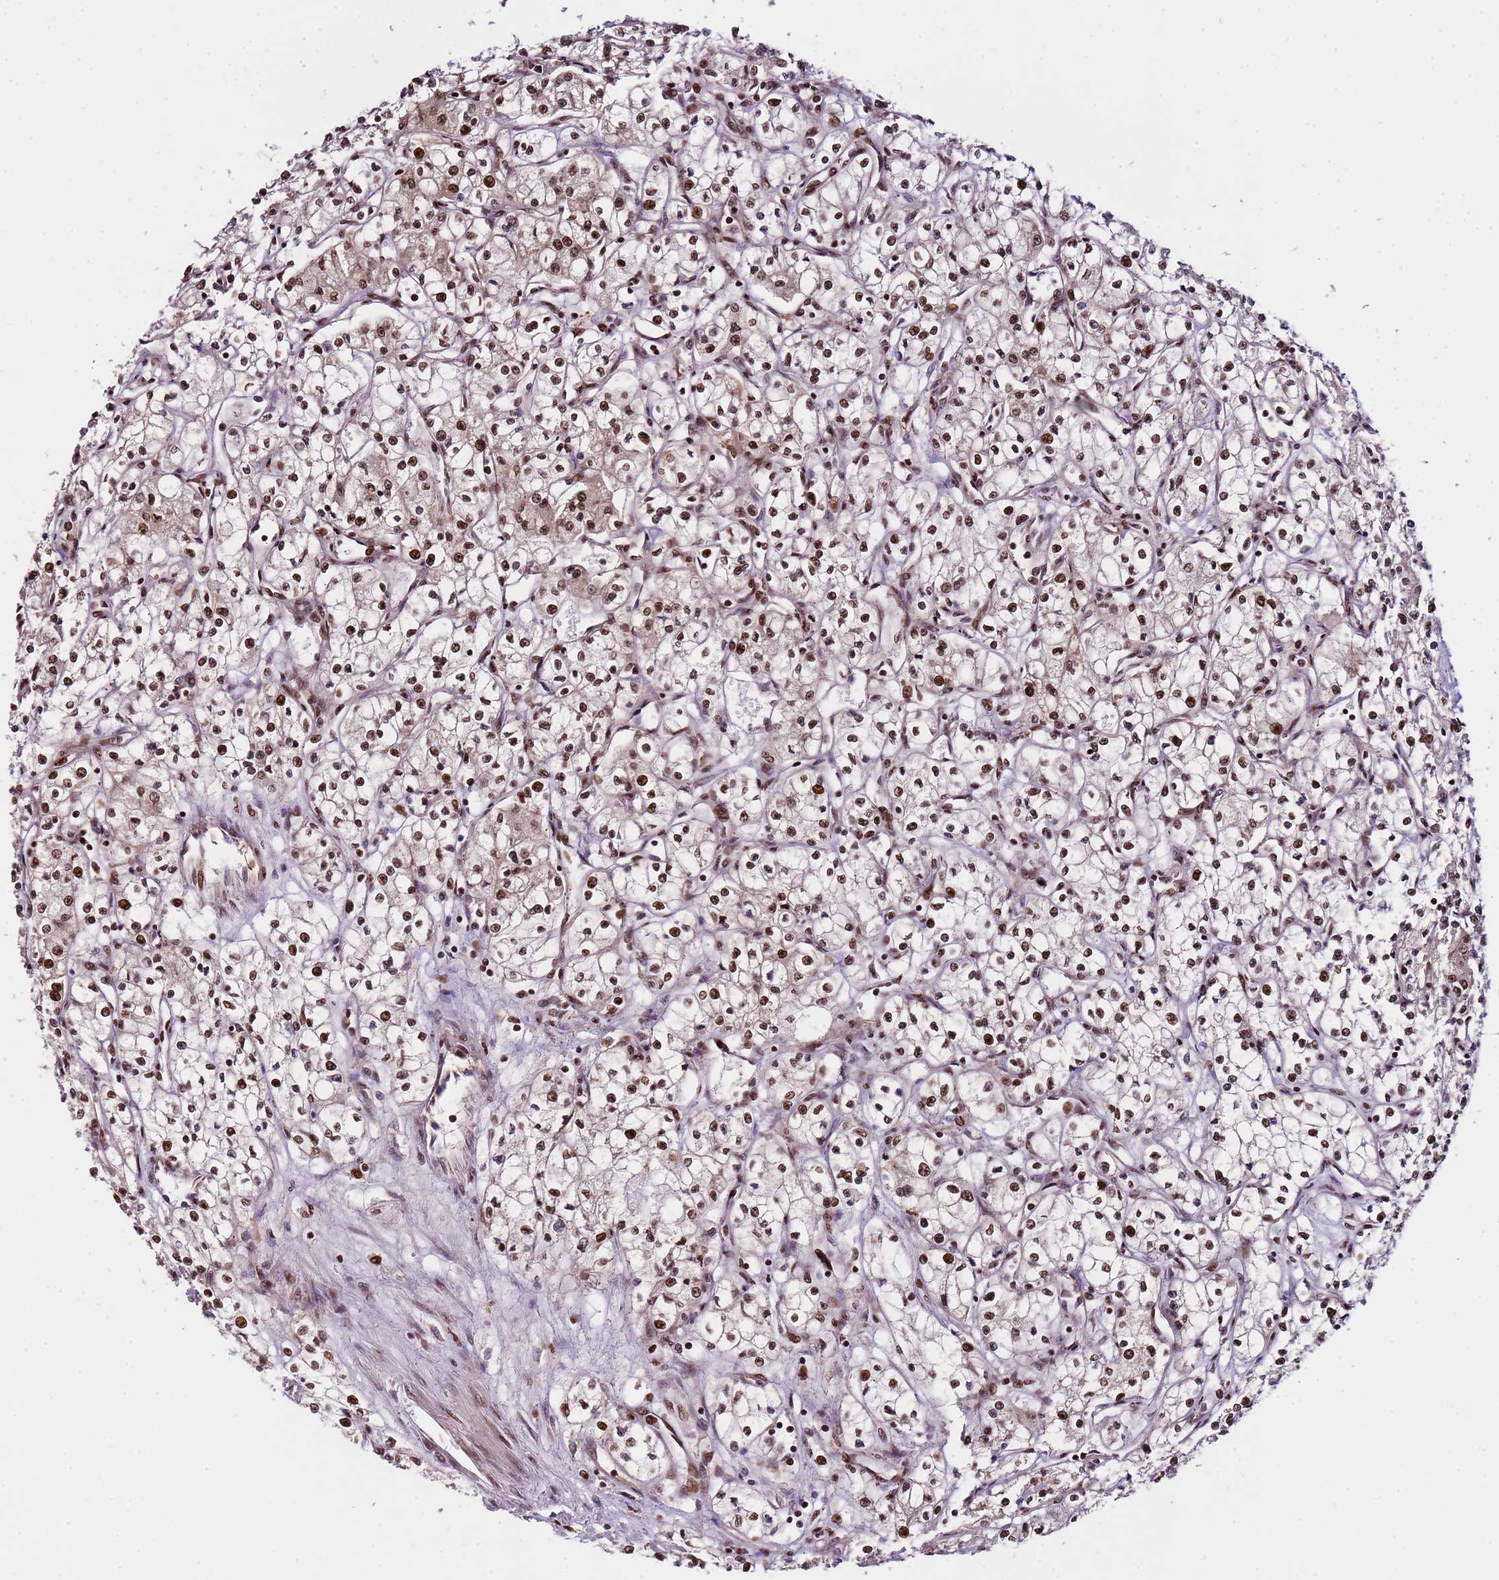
{"staining": {"intensity": "strong", "quantity": ">75%", "location": "nuclear"}, "tissue": "renal cancer", "cell_type": "Tumor cells", "image_type": "cancer", "snomed": [{"axis": "morphology", "description": "Adenocarcinoma, NOS"}, {"axis": "topography", "description": "Kidney"}], "caption": "IHC staining of renal cancer (adenocarcinoma), which shows high levels of strong nuclear expression in approximately >75% of tumor cells indicating strong nuclear protein positivity. The staining was performed using DAB (3,3'-diaminobenzidine) (brown) for protein detection and nuclei were counterstained in hematoxylin (blue).", "gene": "ZBTB12", "patient": {"sex": "male", "age": 59}}